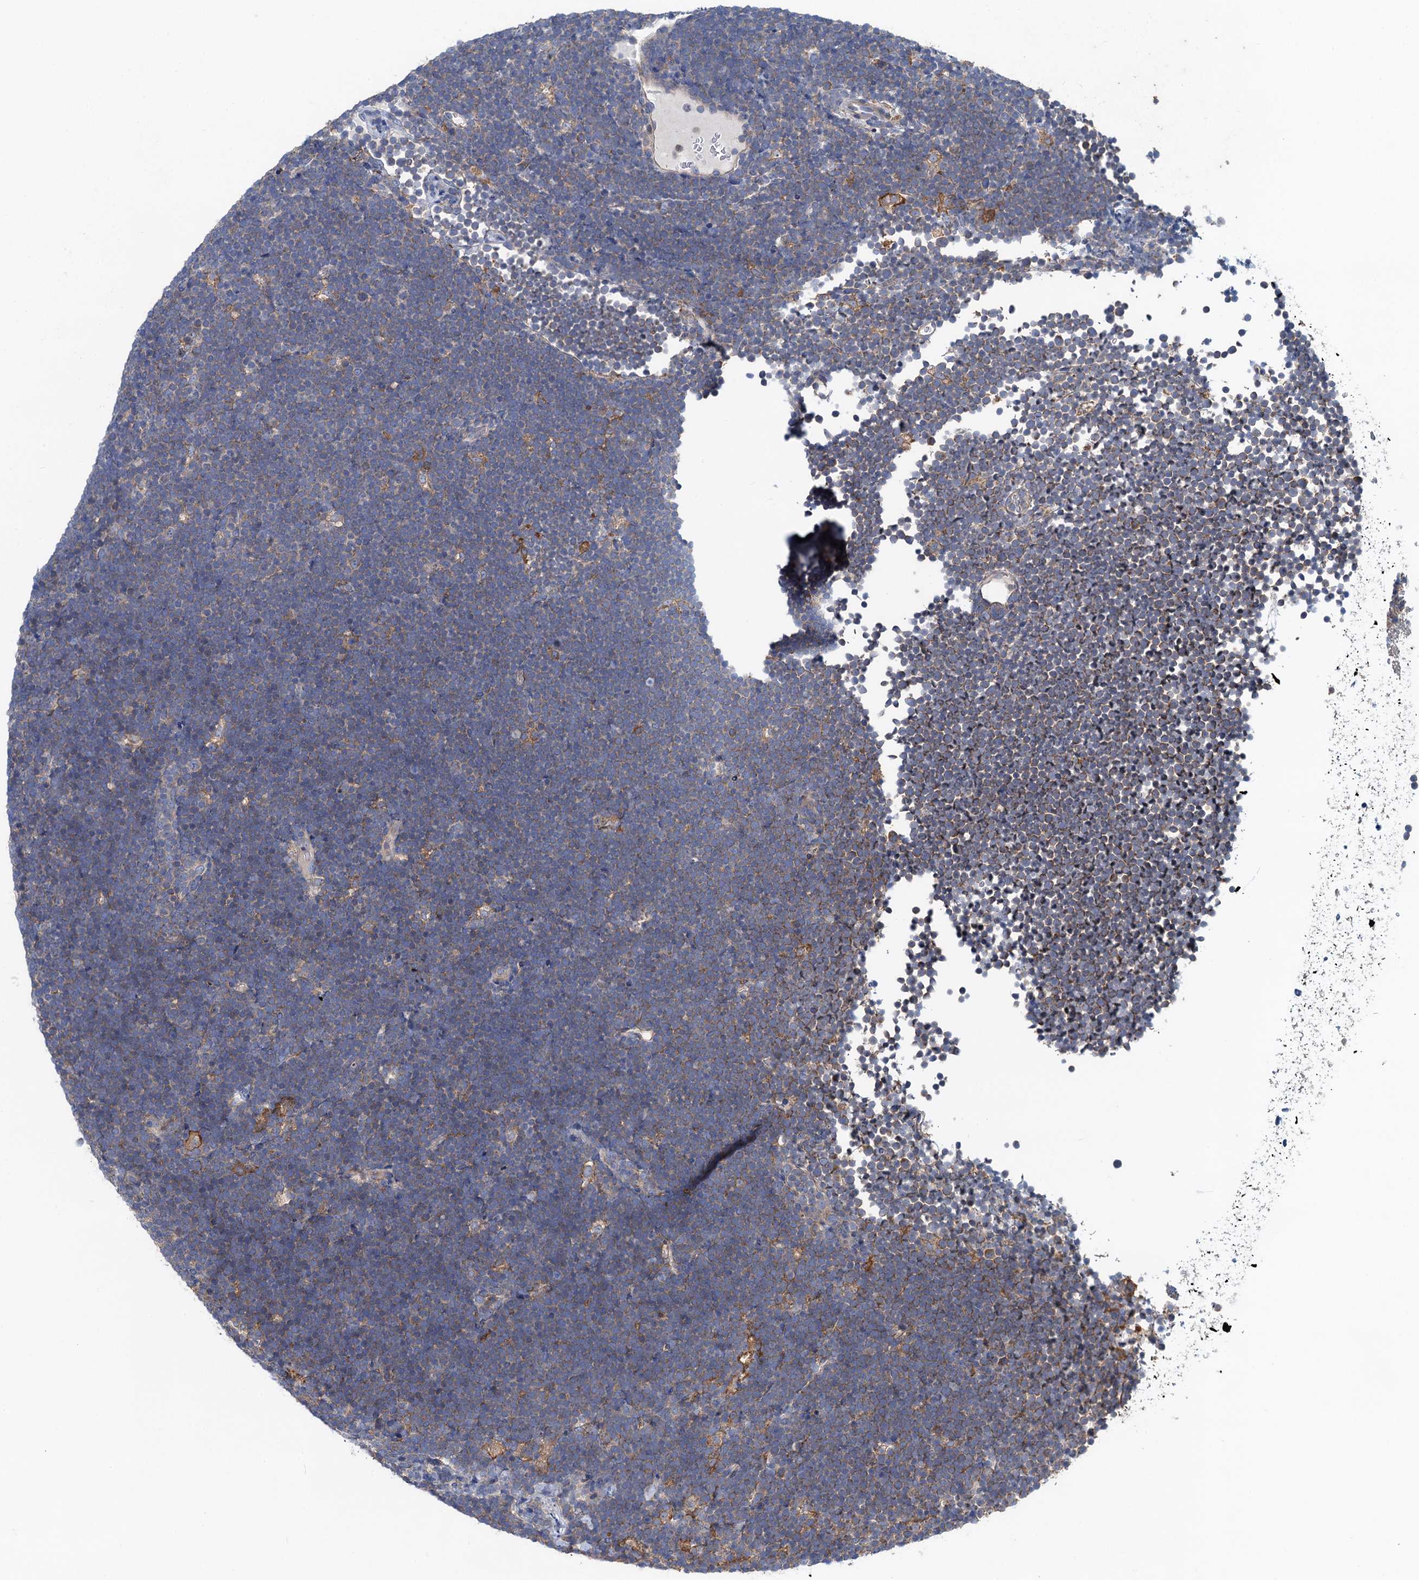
{"staining": {"intensity": "negative", "quantity": "none", "location": "none"}, "tissue": "lymphoma", "cell_type": "Tumor cells", "image_type": "cancer", "snomed": [{"axis": "morphology", "description": "Malignant lymphoma, non-Hodgkin's type, High grade"}, {"axis": "topography", "description": "Lymph node"}], "caption": "Immunohistochemistry (IHC) micrograph of human high-grade malignant lymphoma, non-Hodgkin's type stained for a protein (brown), which shows no staining in tumor cells.", "gene": "SNAP29", "patient": {"sex": "male", "age": 13}}